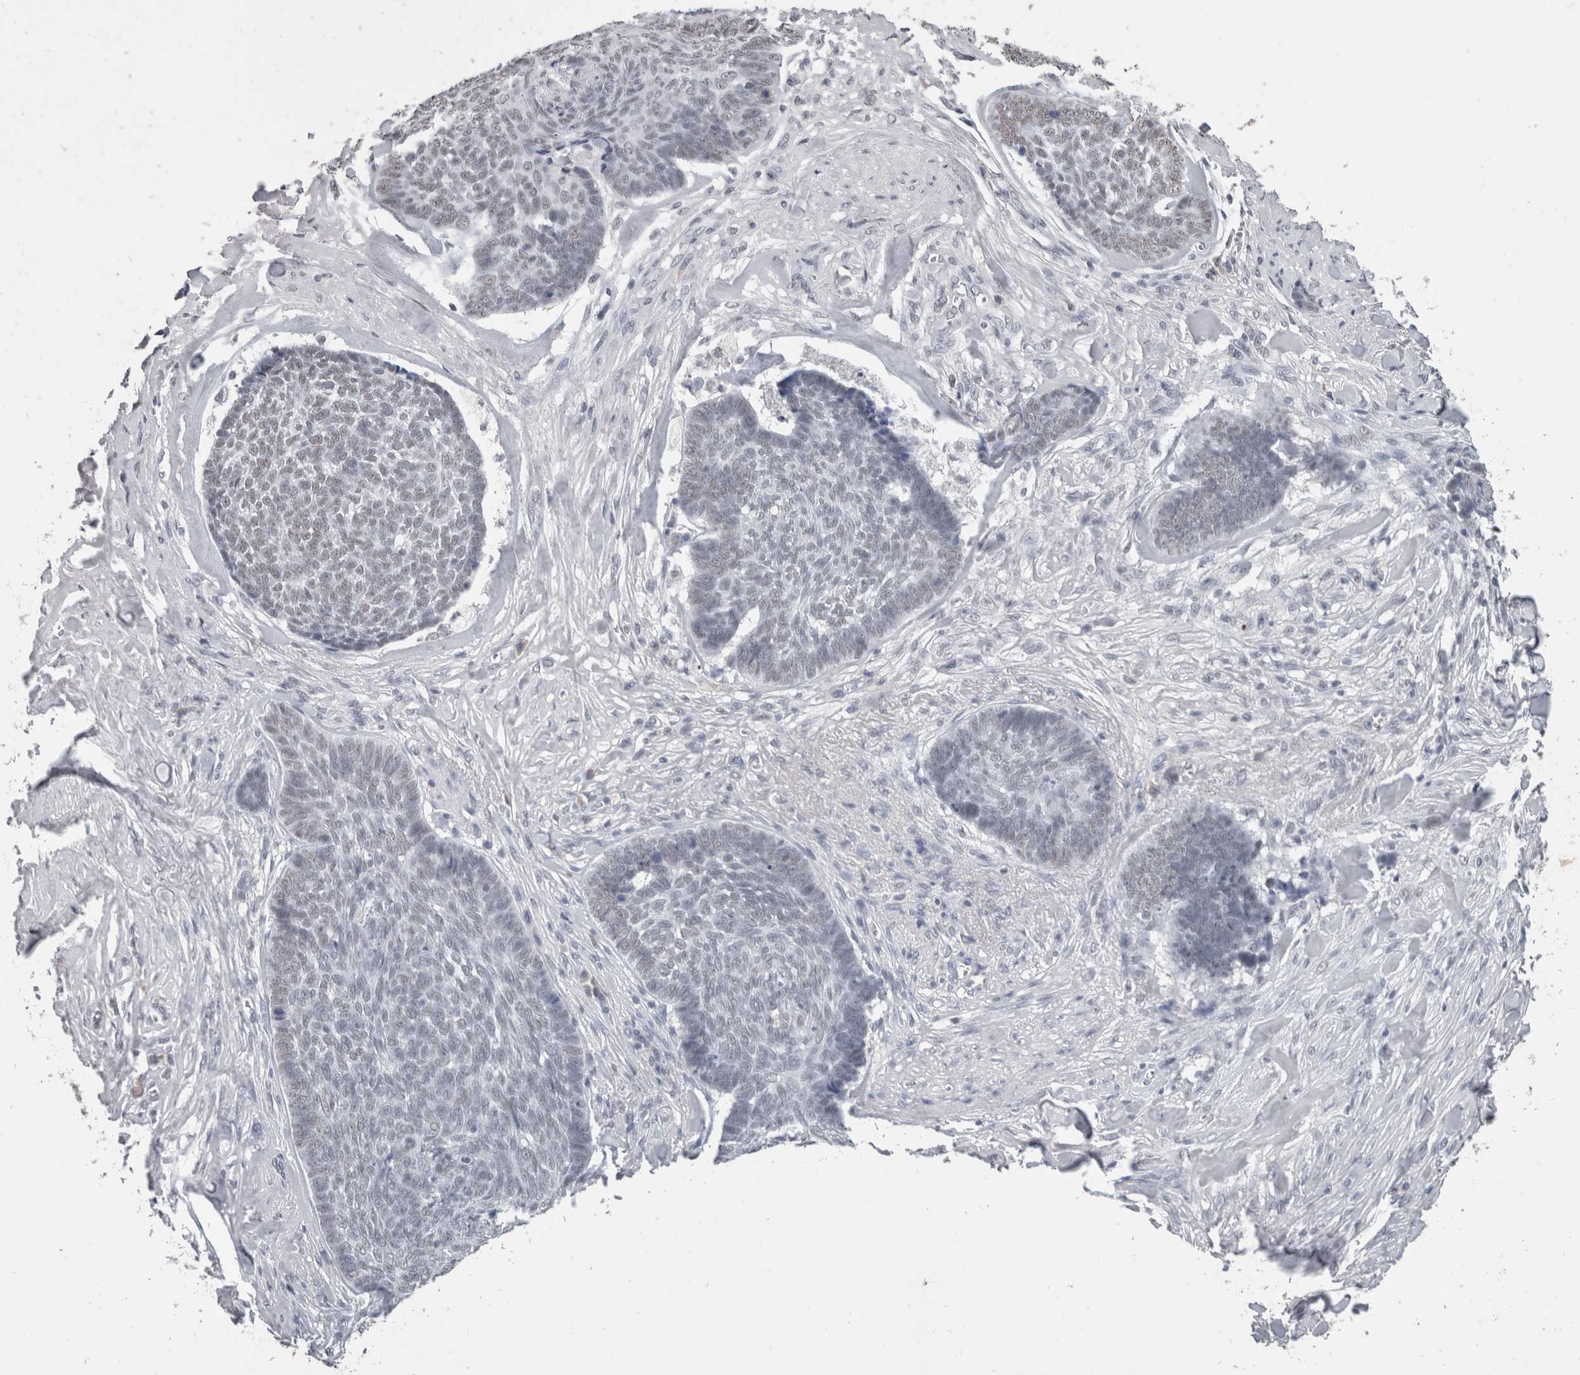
{"staining": {"intensity": "weak", "quantity": "25%-75%", "location": "nuclear"}, "tissue": "skin cancer", "cell_type": "Tumor cells", "image_type": "cancer", "snomed": [{"axis": "morphology", "description": "Basal cell carcinoma"}, {"axis": "topography", "description": "Skin"}], "caption": "Protein expression analysis of human skin cancer (basal cell carcinoma) reveals weak nuclear staining in about 25%-75% of tumor cells. The staining is performed using DAB brown chromogen to label protein expression. The nuclei are counter-stained blue using hematoxylin.", "gene": "DDX17", "patient": {"sex": "male", "age": 84}}